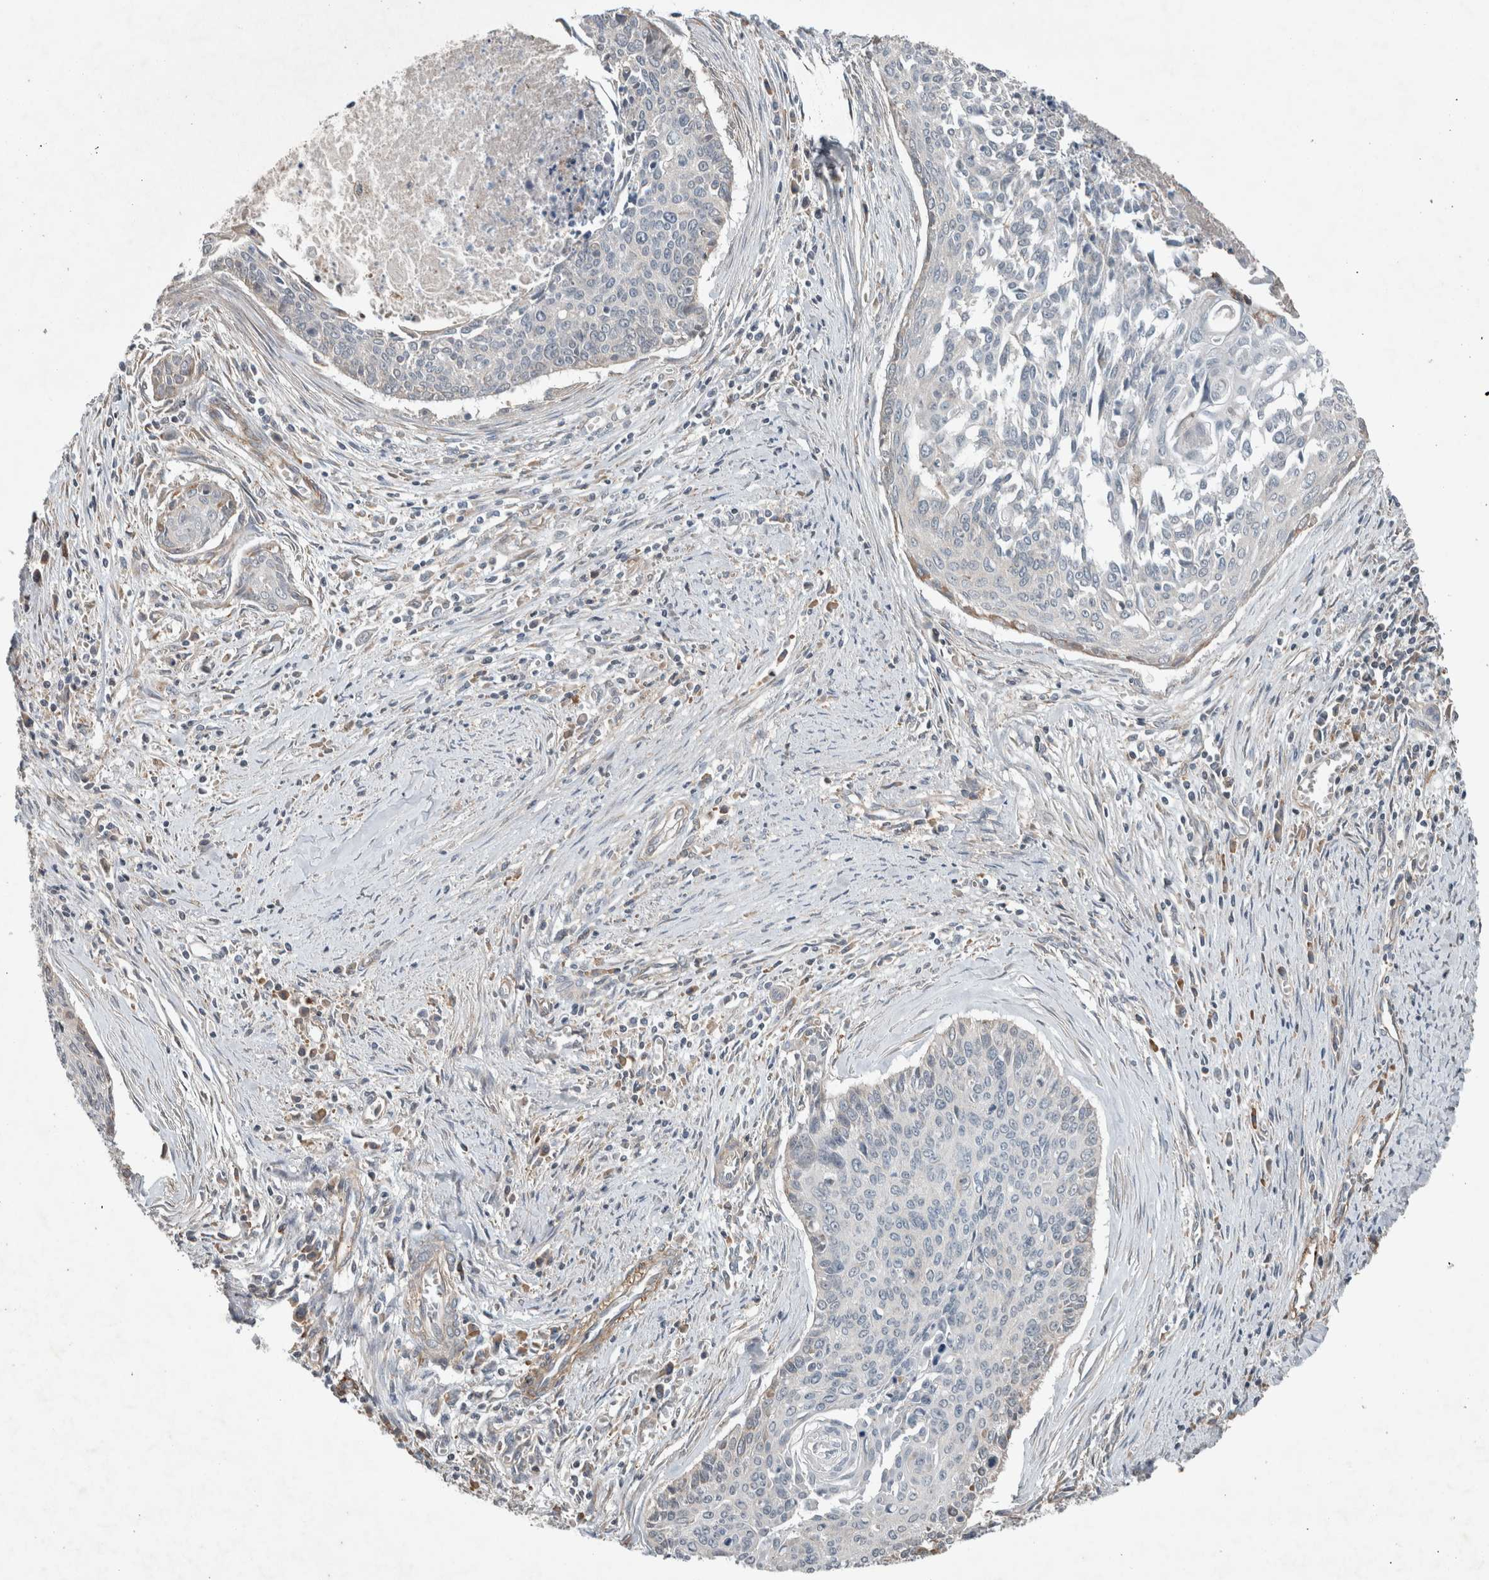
{"staining": {"intensity": "moderate", "quantity": "<25%", "location": "cytoplasmic/membranous"}, "tissue": "cervical cancer", "cell_type": "Tumor cells", "image_type": "cancer", "snomed": [{"axis": "morphology", "description": "Squamous cell carcinoma, NOS"}, {"axis": "topography", "description": "Cervix"}], "caption": "About <25% of tumor cells in squamous cell carcinoma (cervical) display moderate cytoplasmic/membranous protein positivity as visualized by brown immunohistochemical staining.", "gene": "JADE2", "patient": {"sex": "female", "age": 55}}